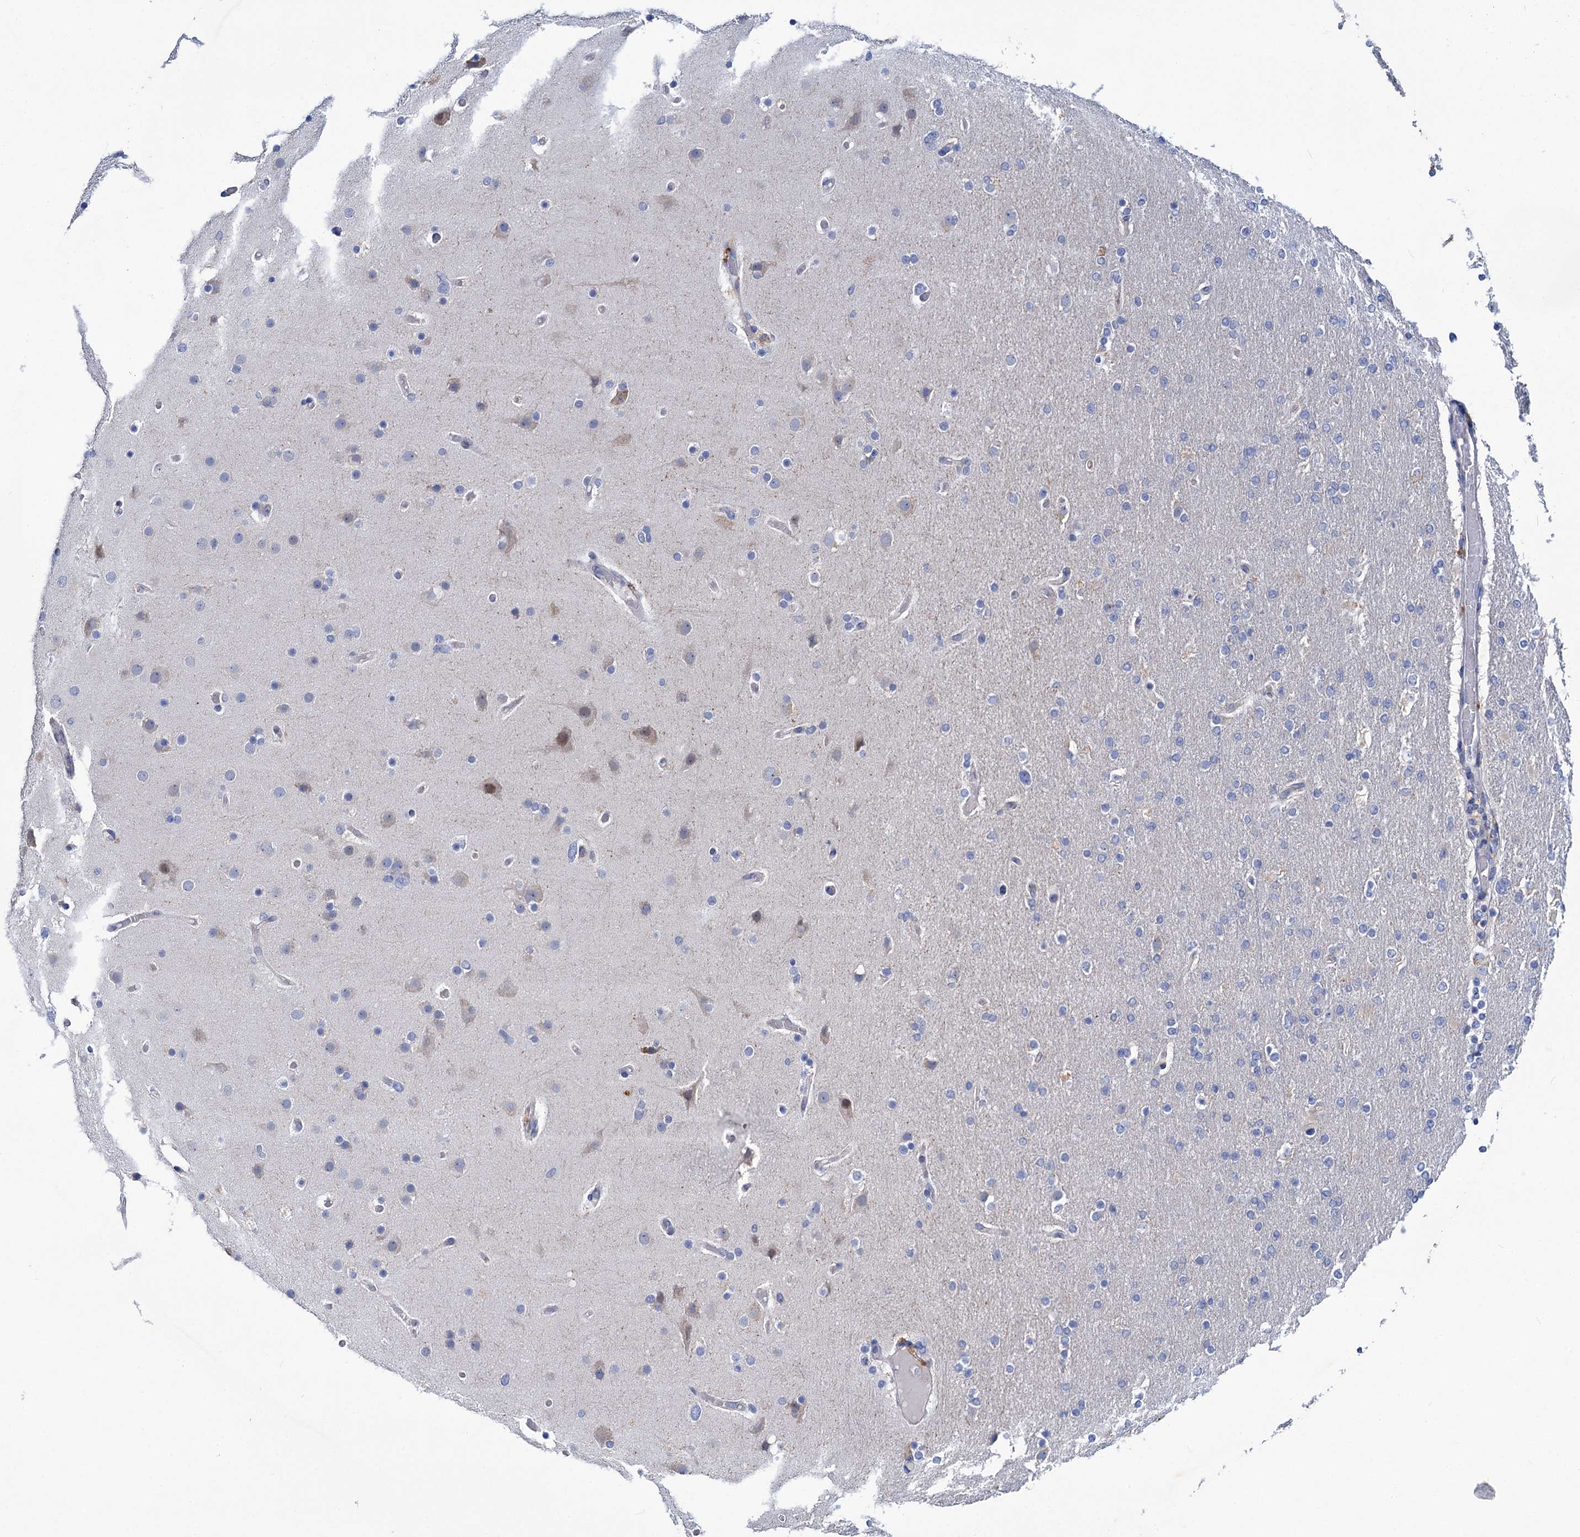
{"staining": {"intensity": "negative", "quantity": "none", "location": "none"}, "tissue": "glioma", "cell_type": "Tumor cells", "image_type": "cancer", "snomed": [{"axis": "morphology", "description": "Glioma, malignant, High grade"}, {"axis": "topography", "description": "Cerebral cortex"}], "caption": "Tumor cells show no significant protein staining in glioma.", "gene": "TRIM55", "patient": {"sex": "female", "age": 36}}